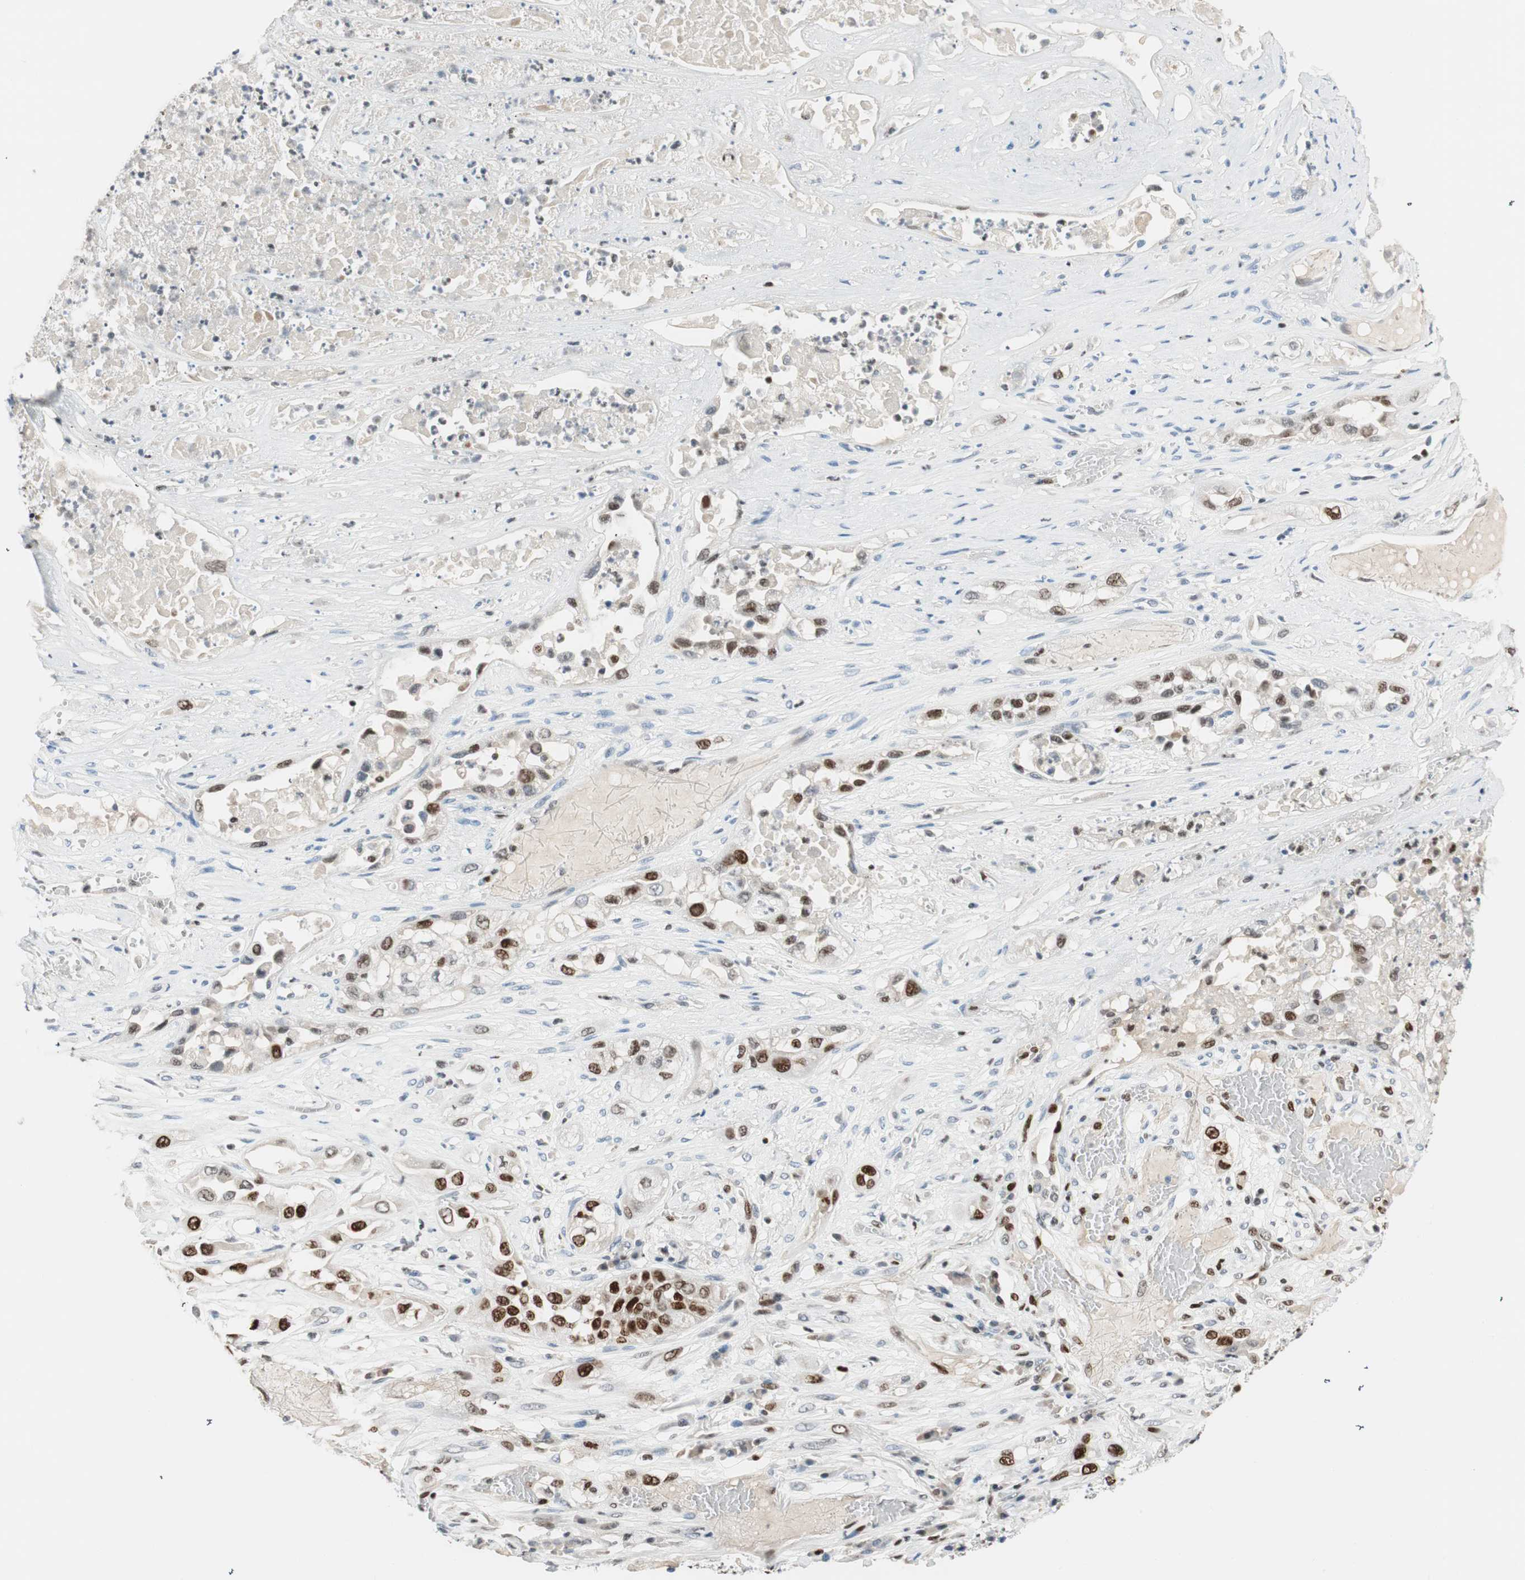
{"staining": {"intensity": "strong", "quantity": "25%-75%", "location": "nuclear"}, "tissue": "lung cancer", "cell_type": "Tumor cells", "image_type": "cancer", "snomed": [{"axis": "morphology", "description": "Squamous cell carcinoma, NOS"}, {"axis": "topography", "description": "Lung"}], "caption": "This is an image of immunohistochemistry staining of squamous cell carcinoma (lung), which shows strong positivity in the nuclear of tumor cells.", "gene": "EZH2", "patient": {"sex": "male", "age": 71}}